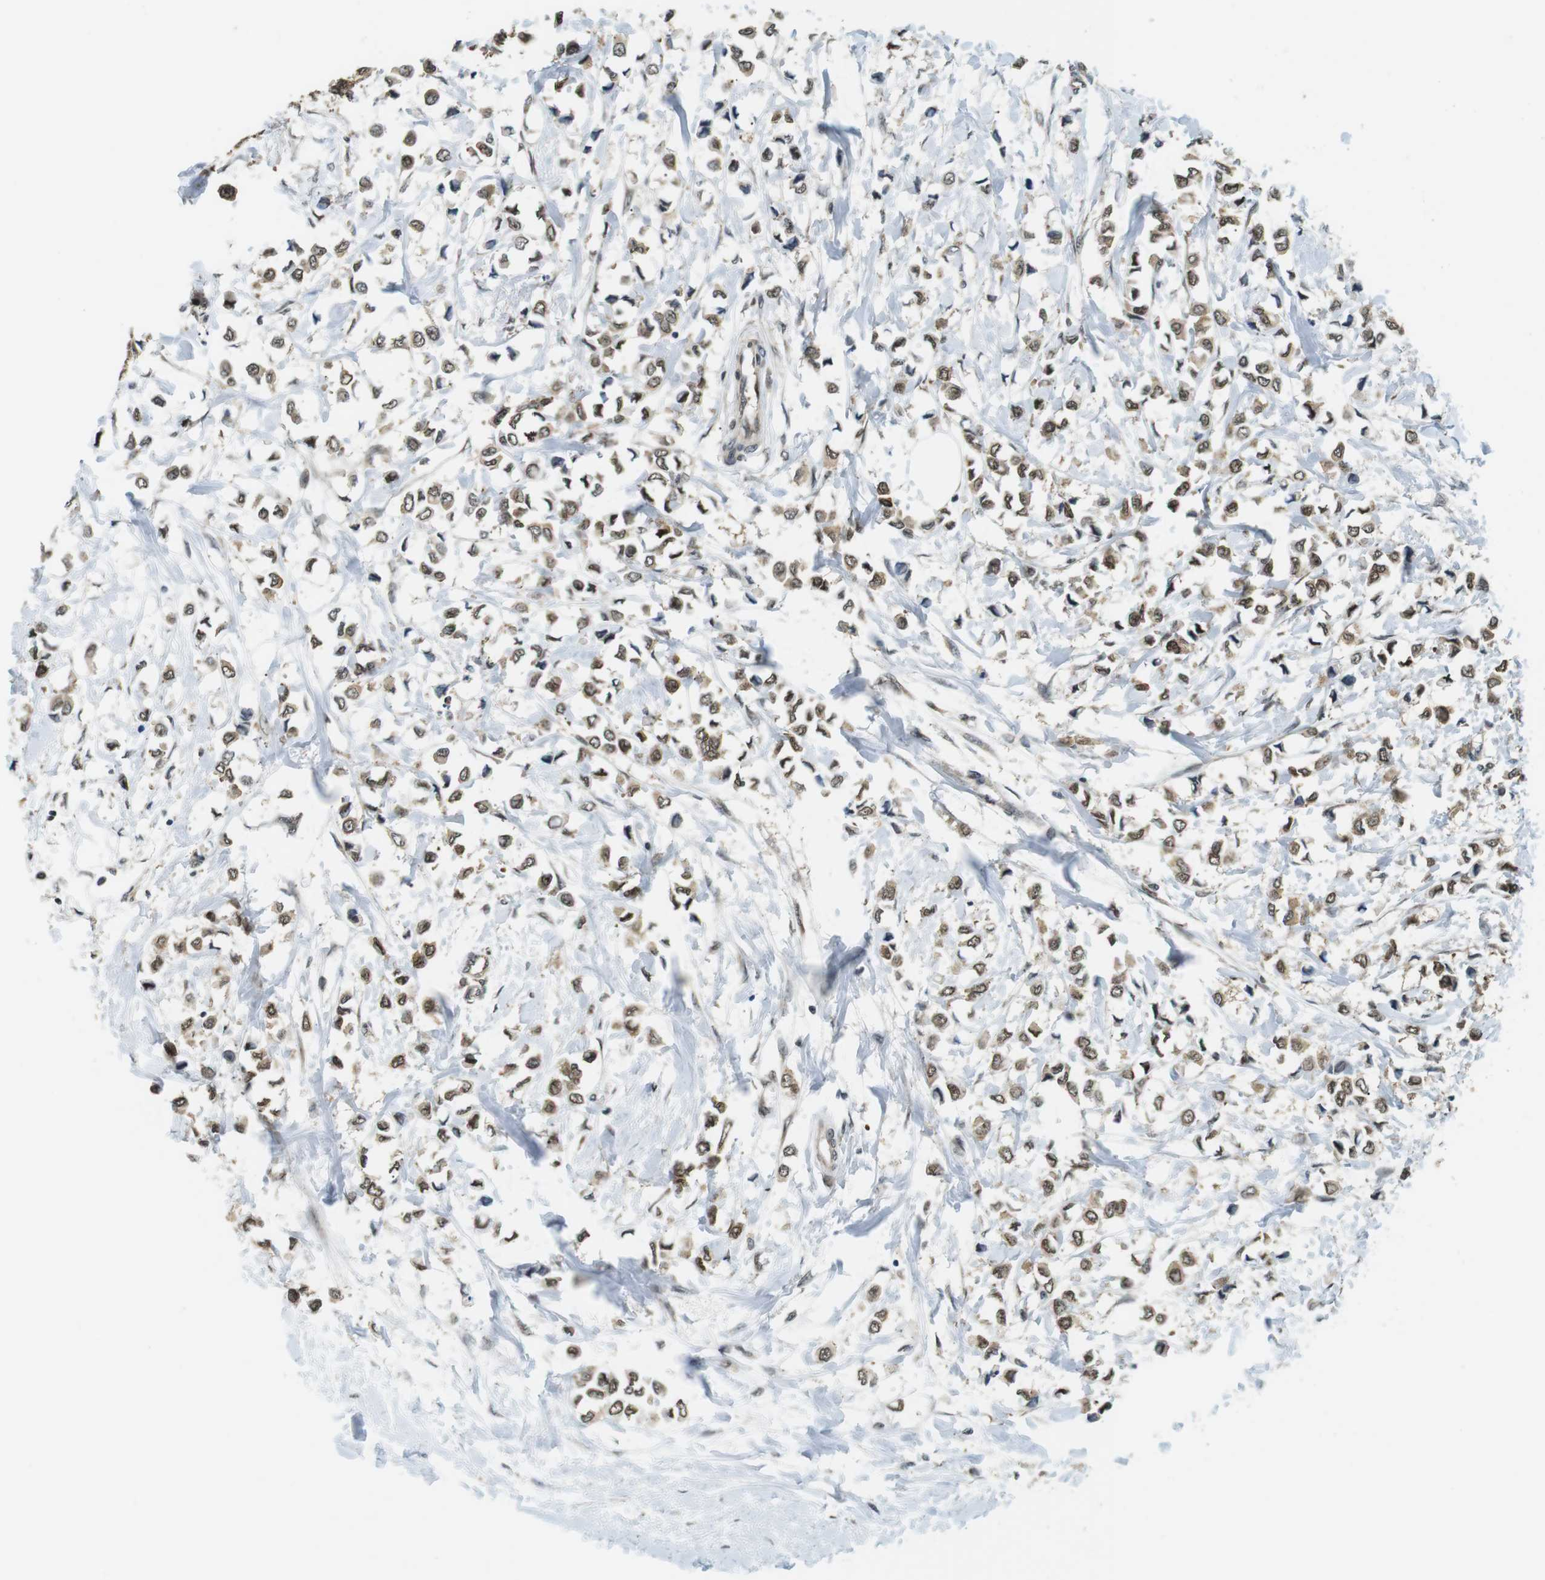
{"staining": {"intensity": "moderate", "quantity": ">75%", "location": "cytoplasmic/membranous,nuclear"}, "tissue": "breast cancer", "cell_type": "Tumor cells", "image_type": "cancer", "snomed": [{"axis": "morphology", "description": "Lobular carcinoma"}, {"axis": "topography", "description": "Breast"}], "caption": "Lobular carcinoma (breast) stained for a protein (brown) exhibits moderate cytoplasmic/membranous and nuclear positive staining in approximately >75% of tumor cells.", "gene": "CSNK2B", "patient": {"sex": "female", "age": 51}}